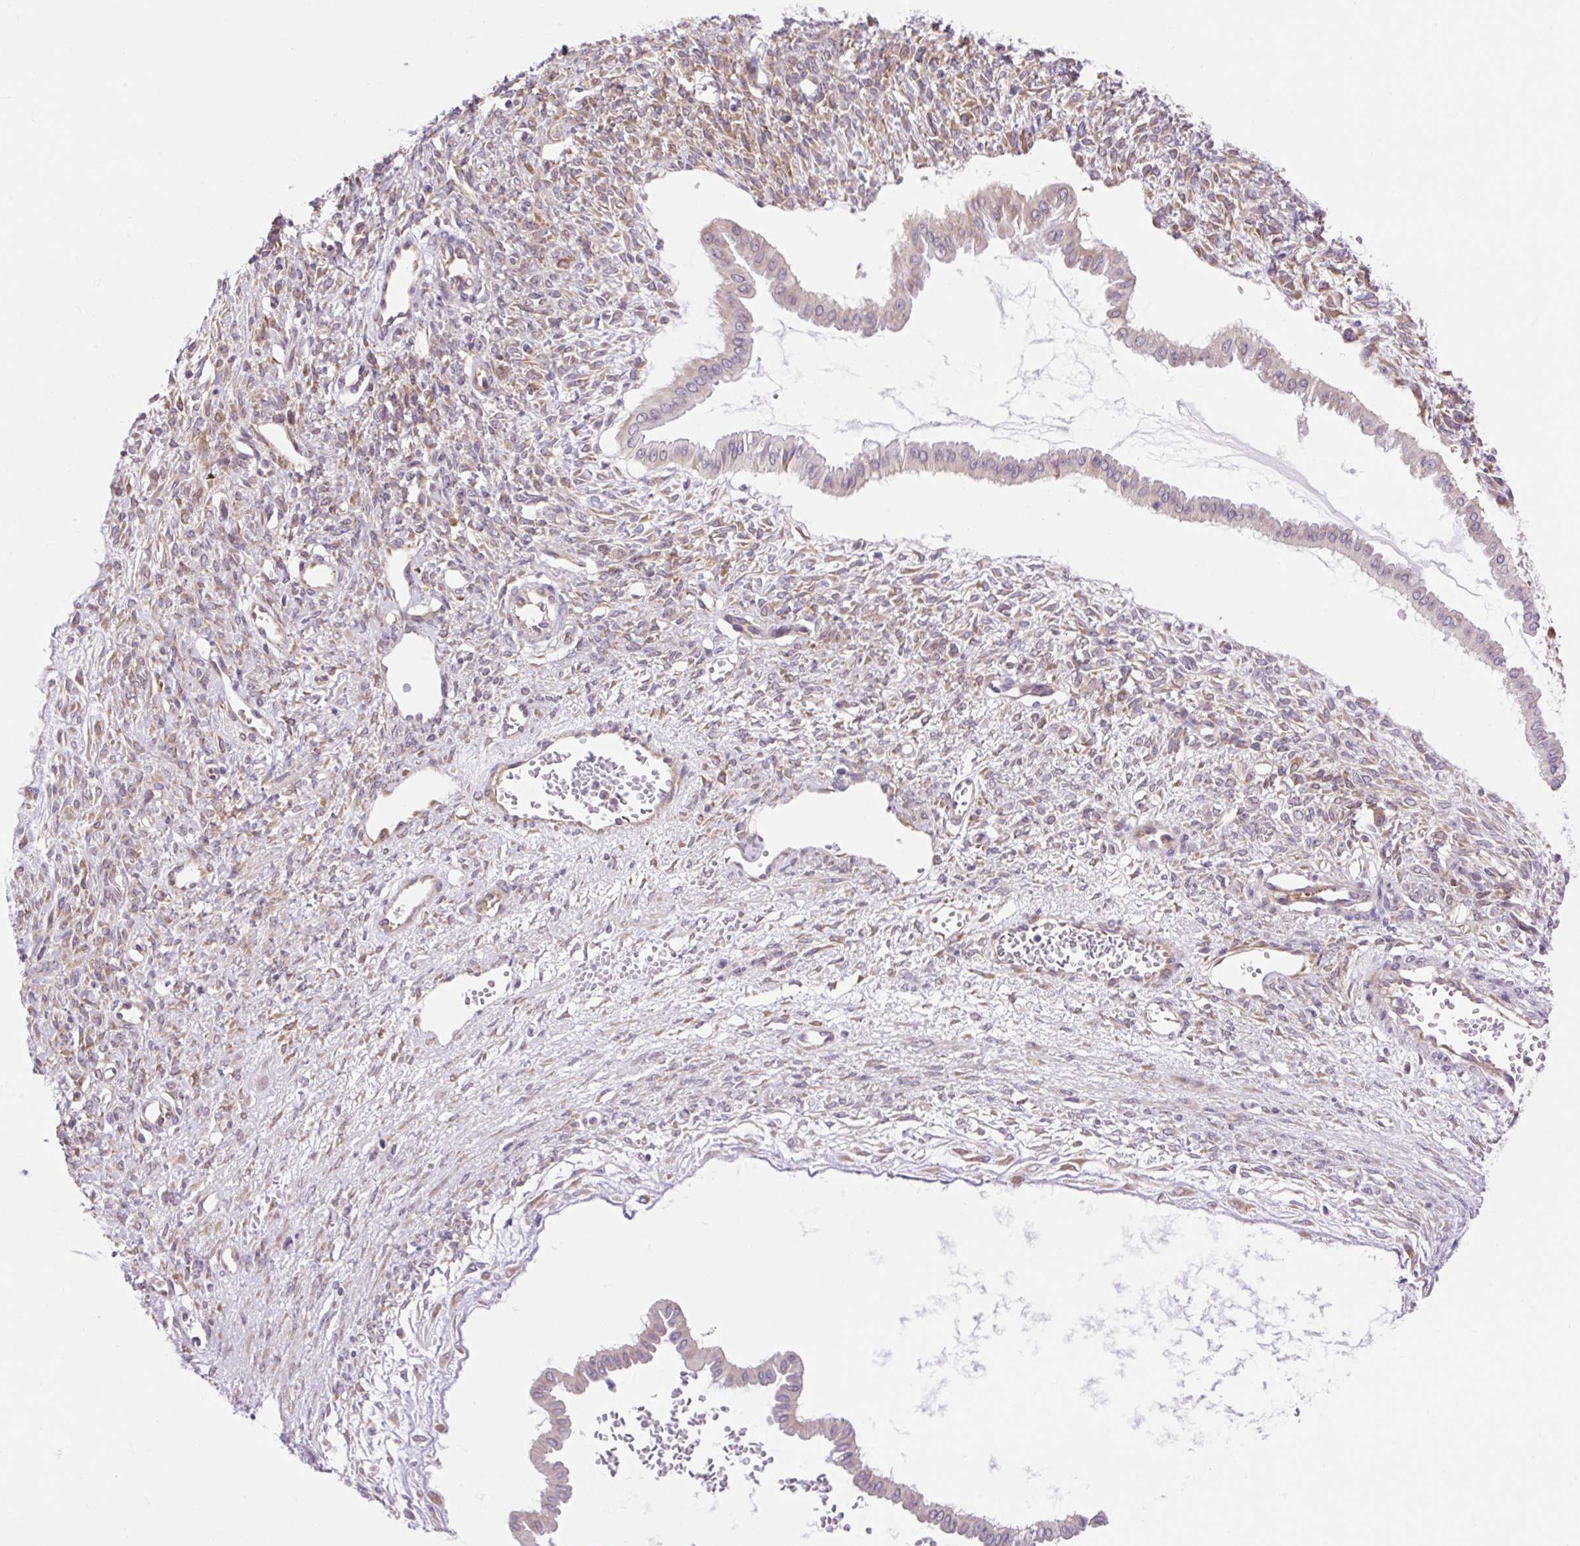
{"staining": {"intensity": "moderate", "quantity": "25%-75%", "location": "cytoplasmic/membranous"}, "tissue": "ovarian cancer", "cell_type": "Tumor cells", "image_type": "cancer", "snomed": [{"axis": "morphology", "description": "Cystadenocarcinoma, mucinous, NOS"}, {"axis": "topography", "description": "Ovary"}], "caption": "An immunohistochemistry (IHC) photomicrograph of tumor tissue is shown. Protein staining in brown shows moderate cytoplasmic/membranous positivity in mucinous cystadenocarcinoma (ovarian) within tumor cells.", "gene": "GPR45", "patient": {"sex": "female", "age": 73}}